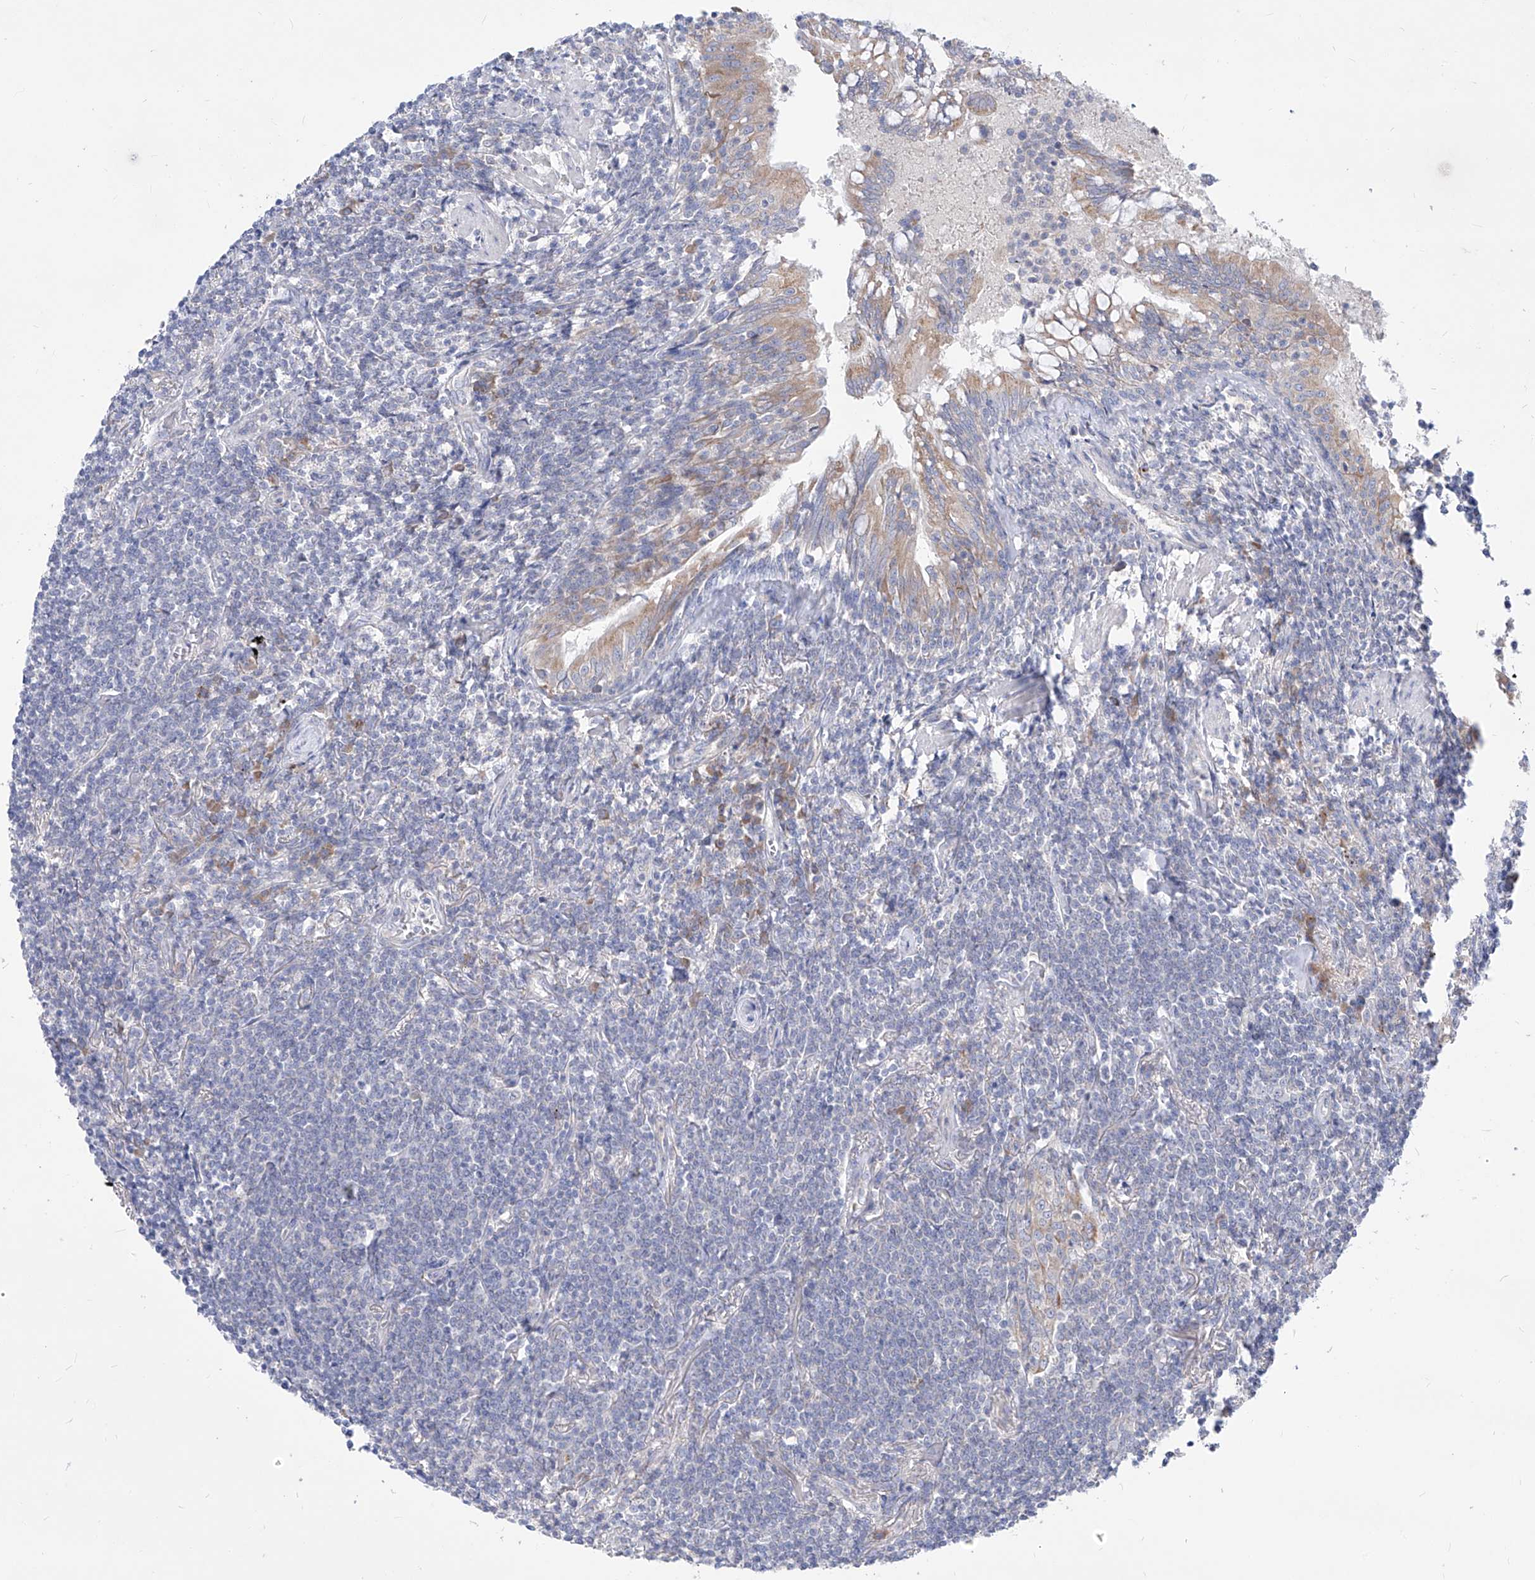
{"staining": {"intensity": "negative", "quantity": "none", "location": "none"}, "tissue": "lymphoma", "cell_type": "Tumor cells", "image_type": "cancer", "snomed": [{"axis": "morphology", "description": "Malignant lymphoma, non-Hodgkin's type, Low grade"}, {"axis": "topography", "description": "Lung"}], "caption": "Immunohistochemical staining of low-grade malignant lymphoma, non-Hodgkin's type displays no significant staining in tumor cells.", "gene": "UFL1", "patient": {"sex": "female", "age": 71}}